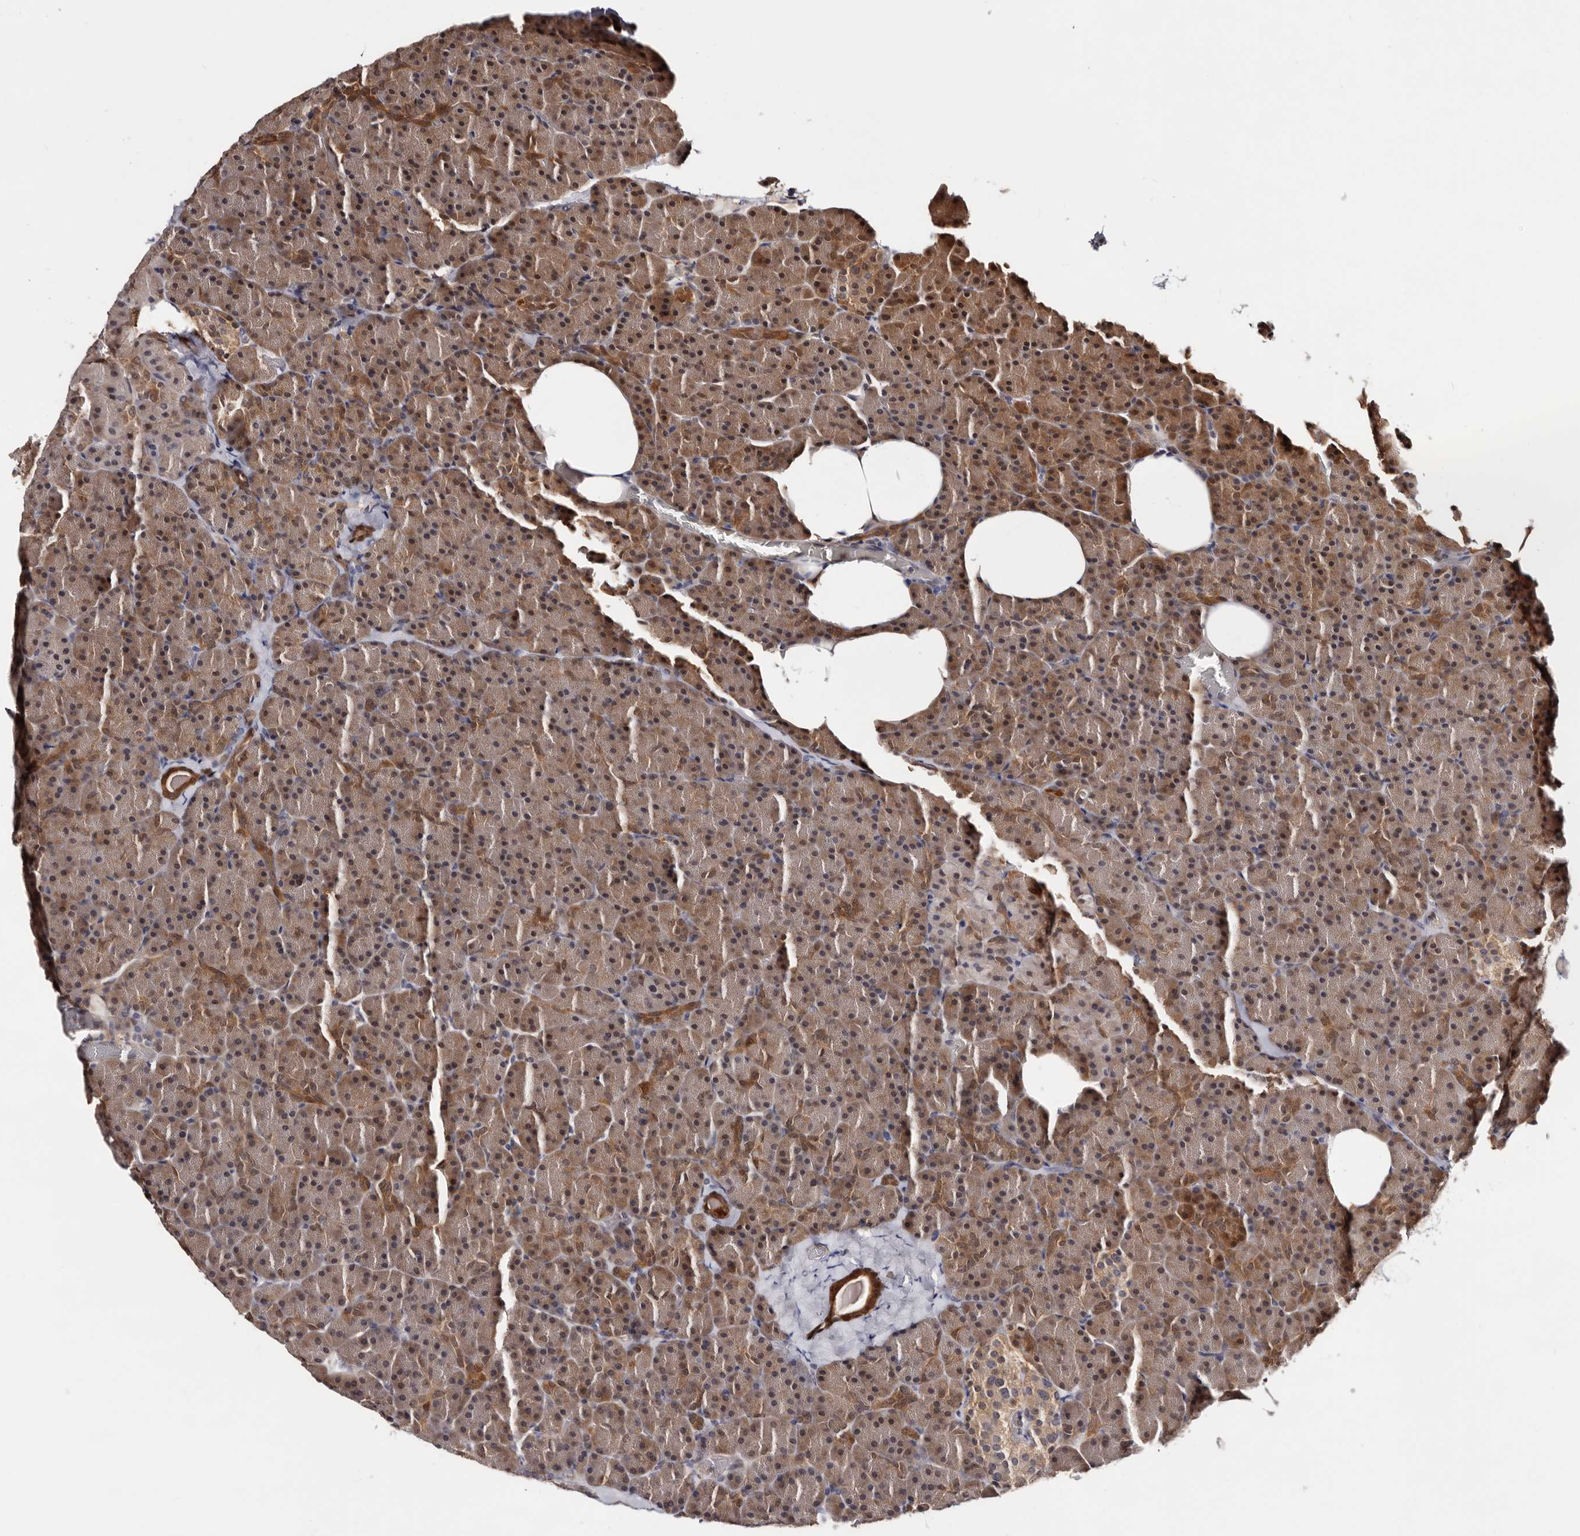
{"staining": {"intensity": "moderate", "quantity": "25%-75%", "location": "cytoplasmic/membranous,nuclear"}, "tissue": "pancreas", "cell_type": "Exocrine glandular cells", "image_type": "normal", "snomed": [{"axis": "morphology", "description": "Normal tissue, NOS"}, {"axis": "morphology", "description": "Carcinoid, malignant, NOS"}, {"axis": "topography", "description": "Pancreas"}], "caption": "Immunohistochemical staining of normal pancreas displays medium levels of moderate cytoplasmic/membranous,nuclear staining in approximately 25%-75% of exocrine glandular cells. The protein of interest is shown in brown color, while the nuclei are stained blue.", "gene": "TP53I3", "patient": {"sex": "female", "age": 35}}